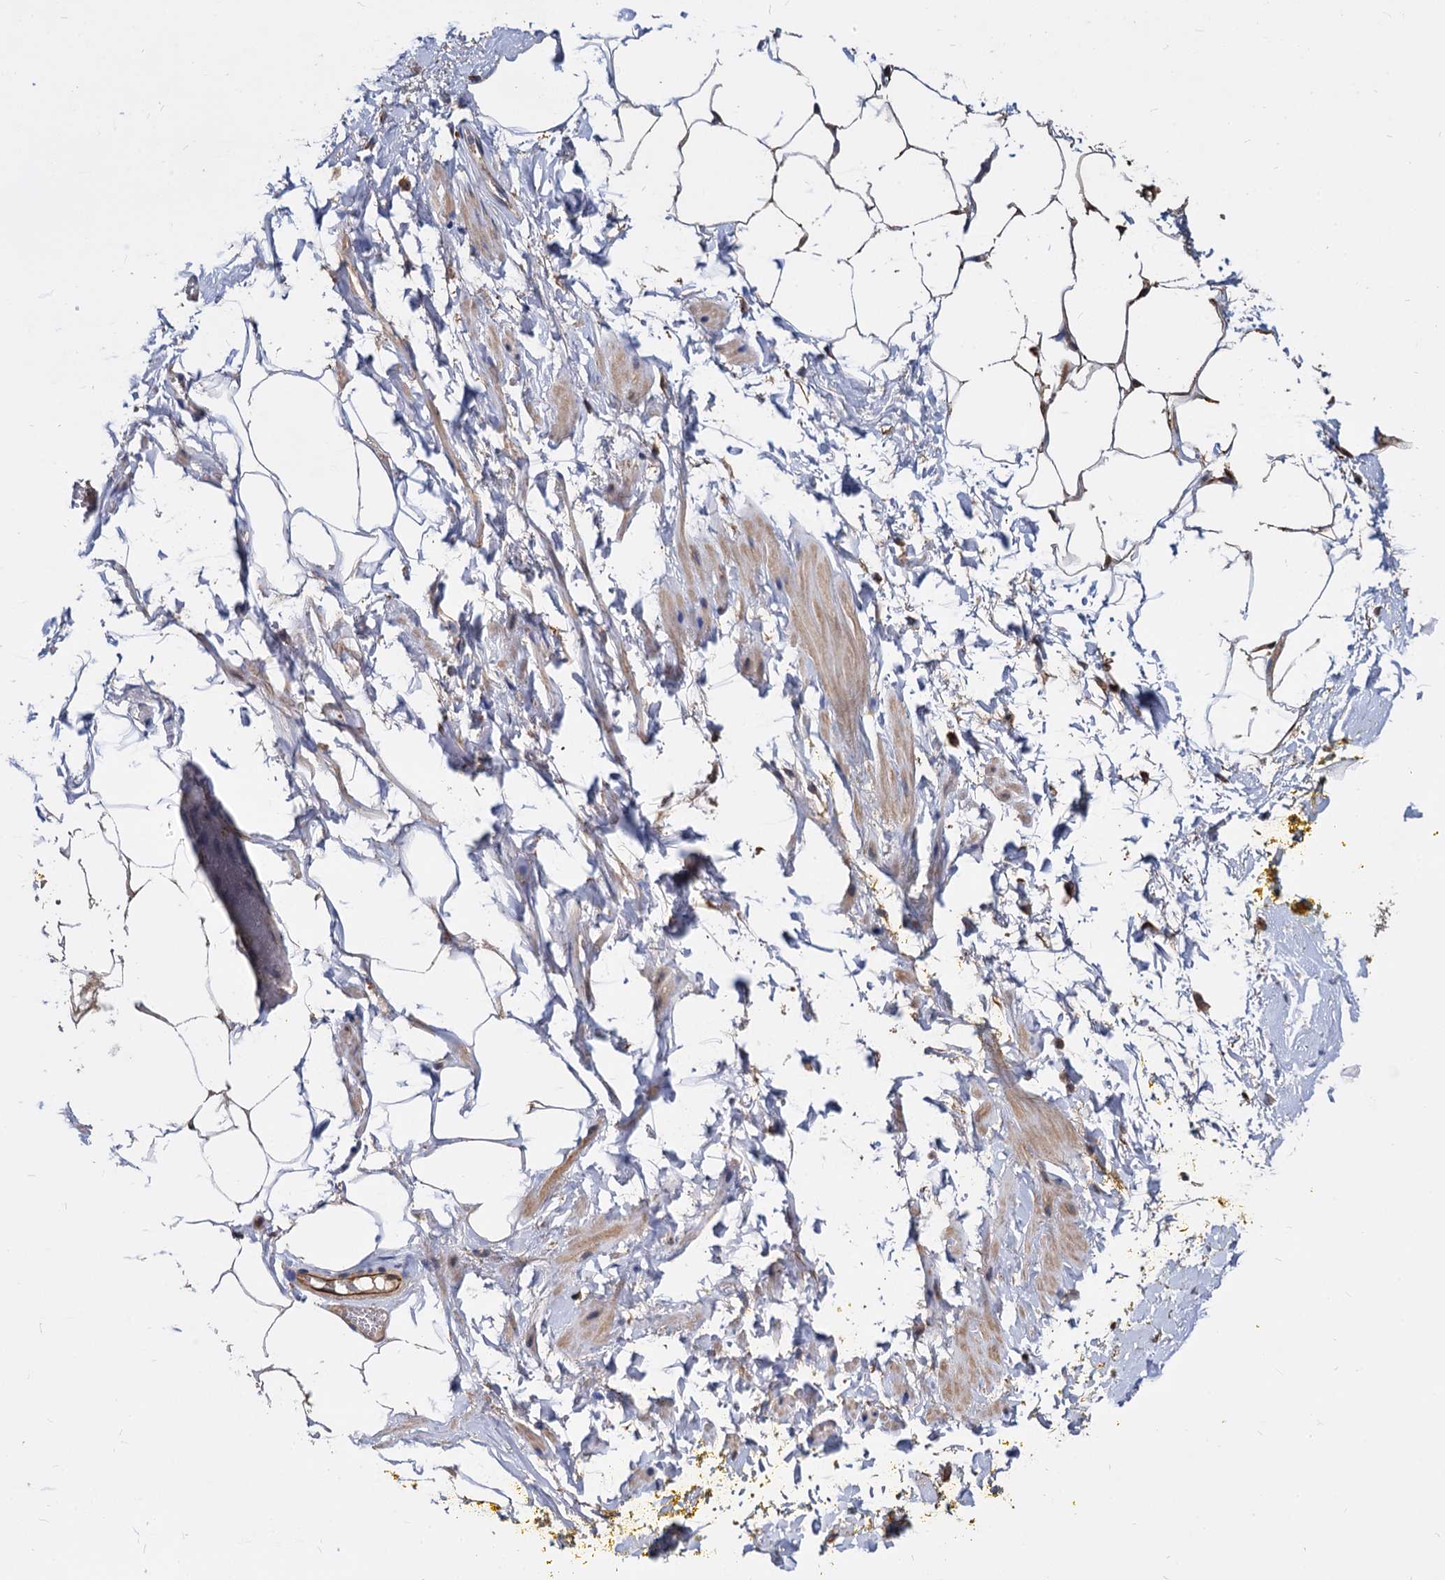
{"staining": {"intensity": "moderate", "quantity": ">75%", "location": "cytoplasmic/membranous"}, "tissue": "adipose tissue", "cell_type": "Adipocytes", "image_type": "normal", "snomed": [{"axis": "morphology", "description": "Normal tissue, NOS"}, {"axis": "morphology", "description": "Adenocarcinoma, Low grade"}, {"axis": "topography", "description": "Prostate"}, {"axis": "topography", "description": "Peripheral nerve tissue"}], "caption": "Protein analysis of unremarkable adipose tissue displays moderate cytoplasmic/membranous expression in about >75% of adipocytes.", "gene": "PSMD4", "patient": {"sex": "male", "age": 63}}